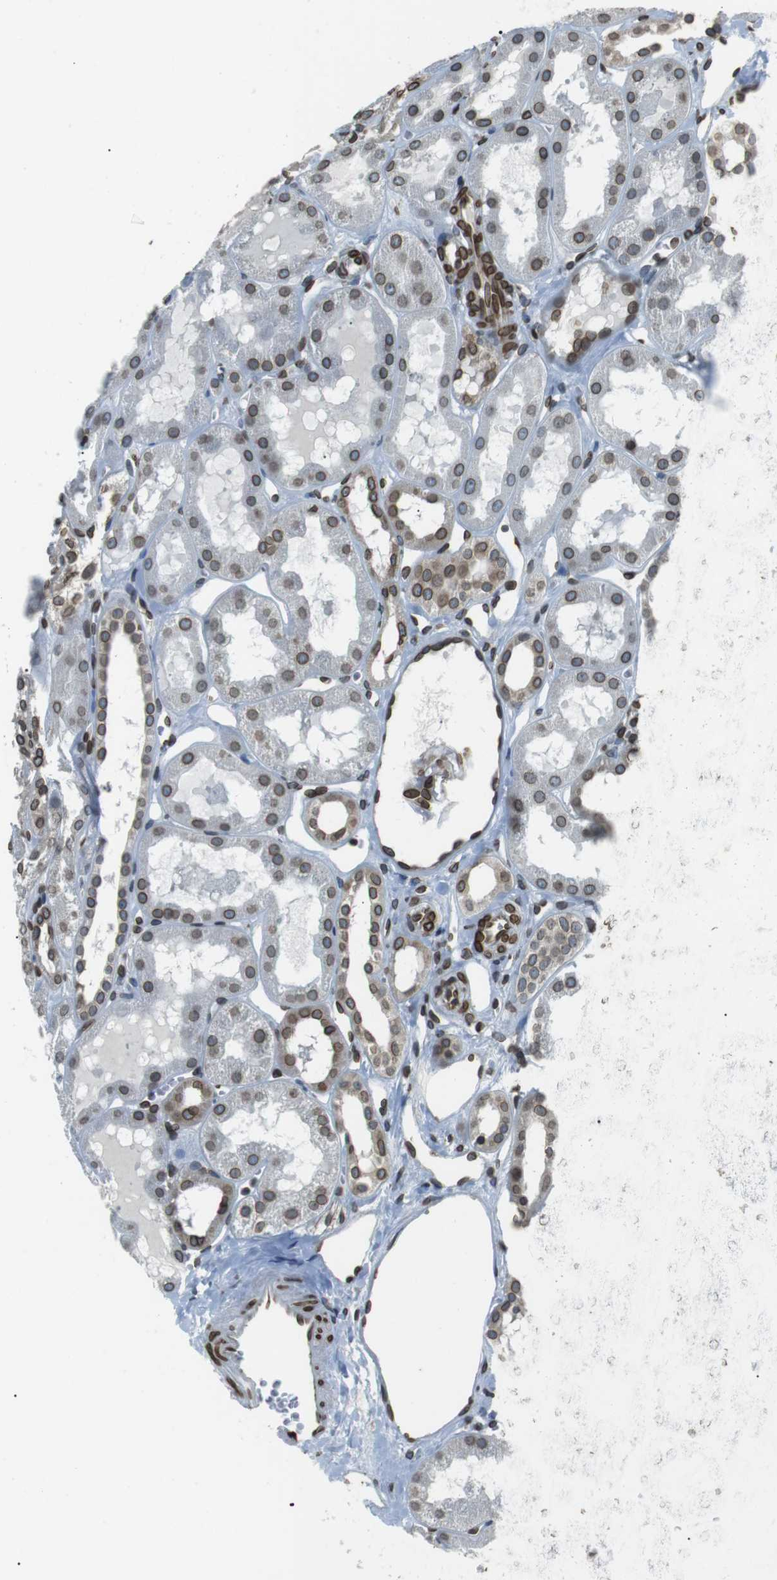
{"staining": {"intensity": "strong", "quantity": "25%-75%", "location": "cytoplasmic/membranous,nuclear"}, "tissue": "kidney", "cell_type": "Cells in glomeruli", "image_type": "normal", "snomed": [{"axis": "morphology", "description": "Normal tissue, NOS"}, {"axis": "topography", "description": "Kidney"}, {"axis": "topography", "description": "Urinary bladder"}], "caption": "A photomicrograph of kidney stained for a protein exhibits strong cytoplasmic/membranous,nuclear brown staining in cells in glomeruli. (DAB (3,3'-diaminobenzidine) IHC with brightfield microscopy, high magnification).", "gene": "TMX4", "patient": {"sex": "male", "age": 16}}